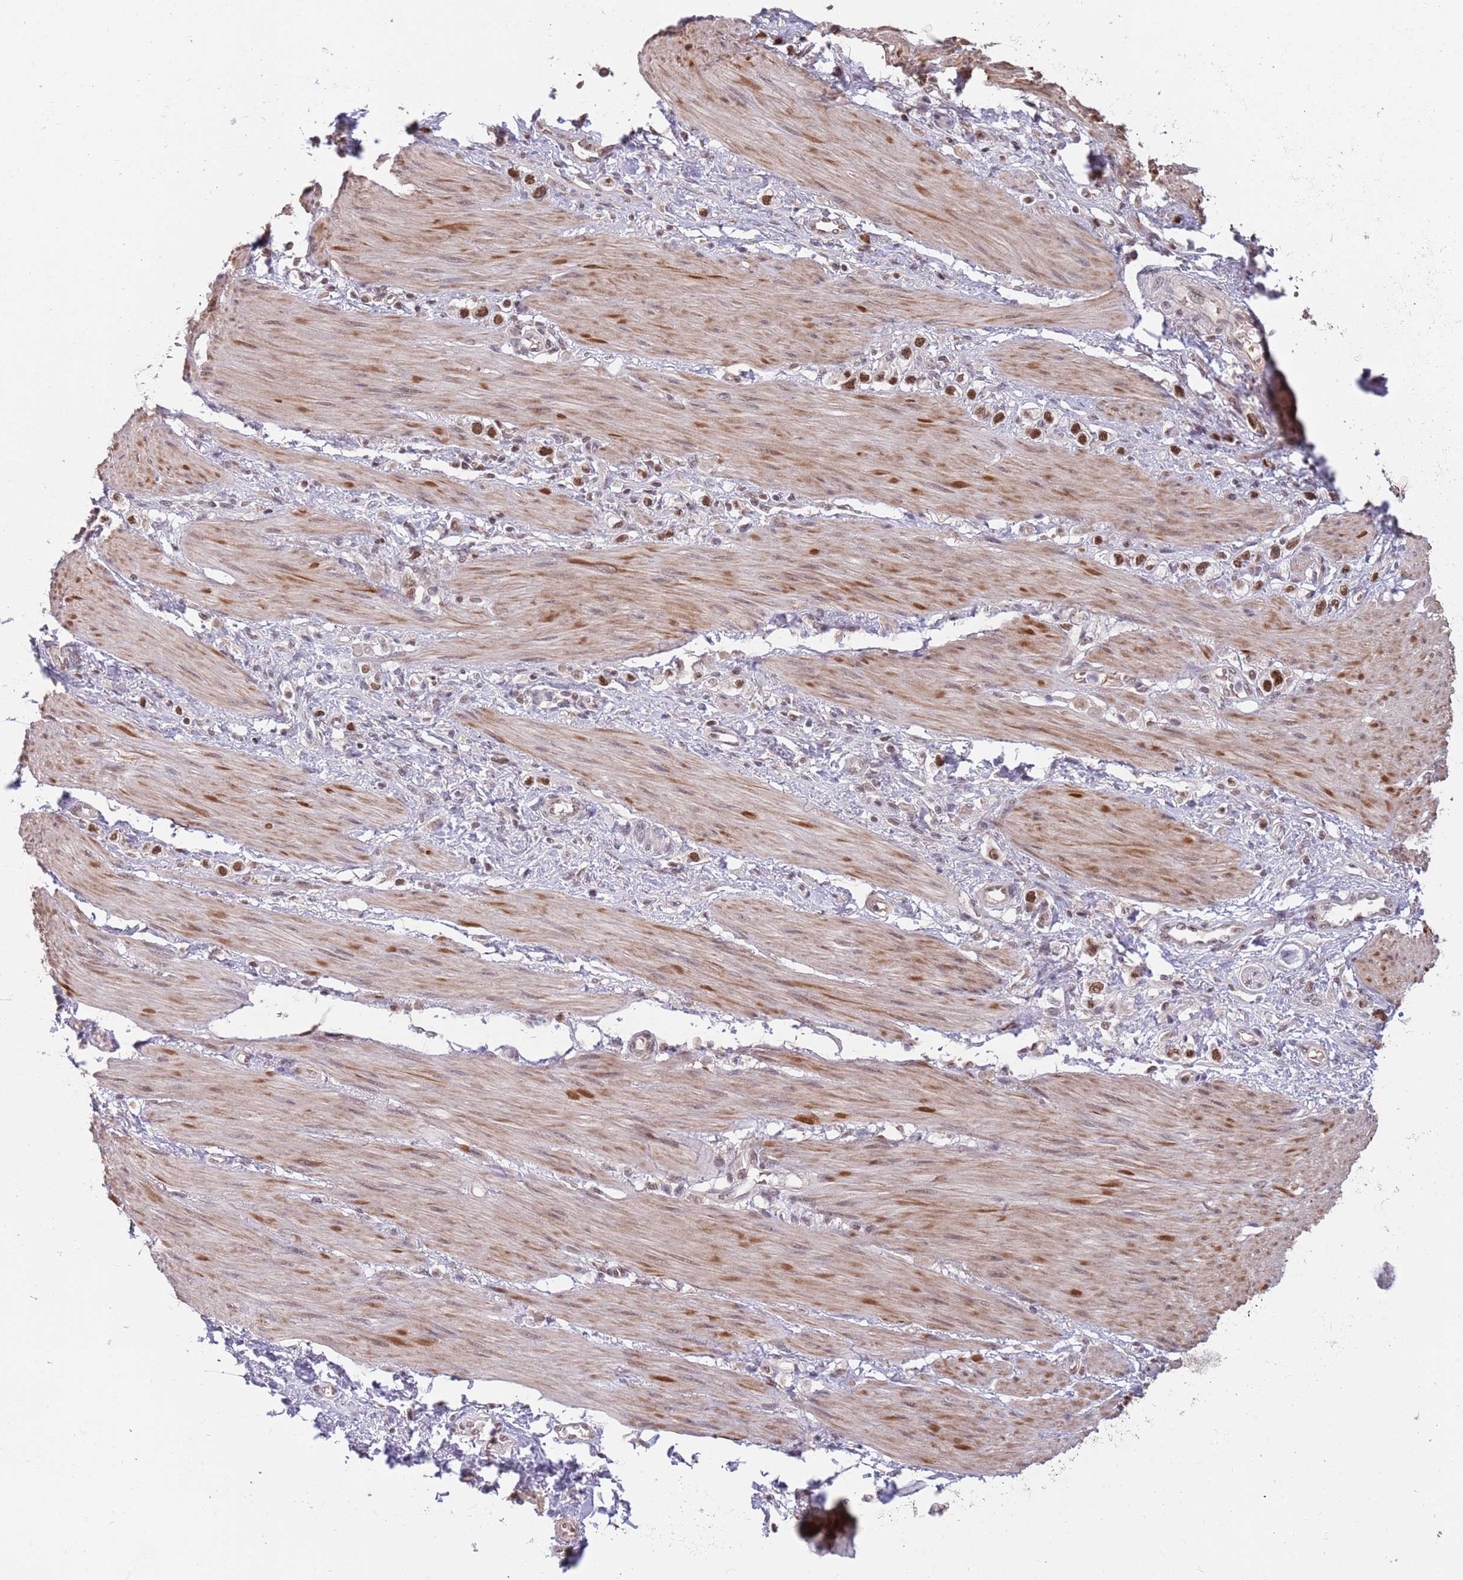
{"staining": {"intensity": "moderate", "quantity": ">75%", "location": "nuclear"}, "tissue": "stomach cancer", "cell_type": "Tumor cells", "image_type": "cancer", "snomed": [{"axis": "morphology", "description": "Adenocarcinoma, NOS"}, {"axis": "topography", "description": "Stomach"}], "caption": "The immunohistochemical stain labels moderate nuclear positivity in tumor cells of stomach cancer (adenocarcinoma) tissue. (Stains: DAB (3,3'-diaminobenzidine) in brown, nuclei in blue, Microscopy: brightfield microscopy at high magnification).", "gene": "ZBTB7A", "patient": {"sex": "female", "age": 65}}